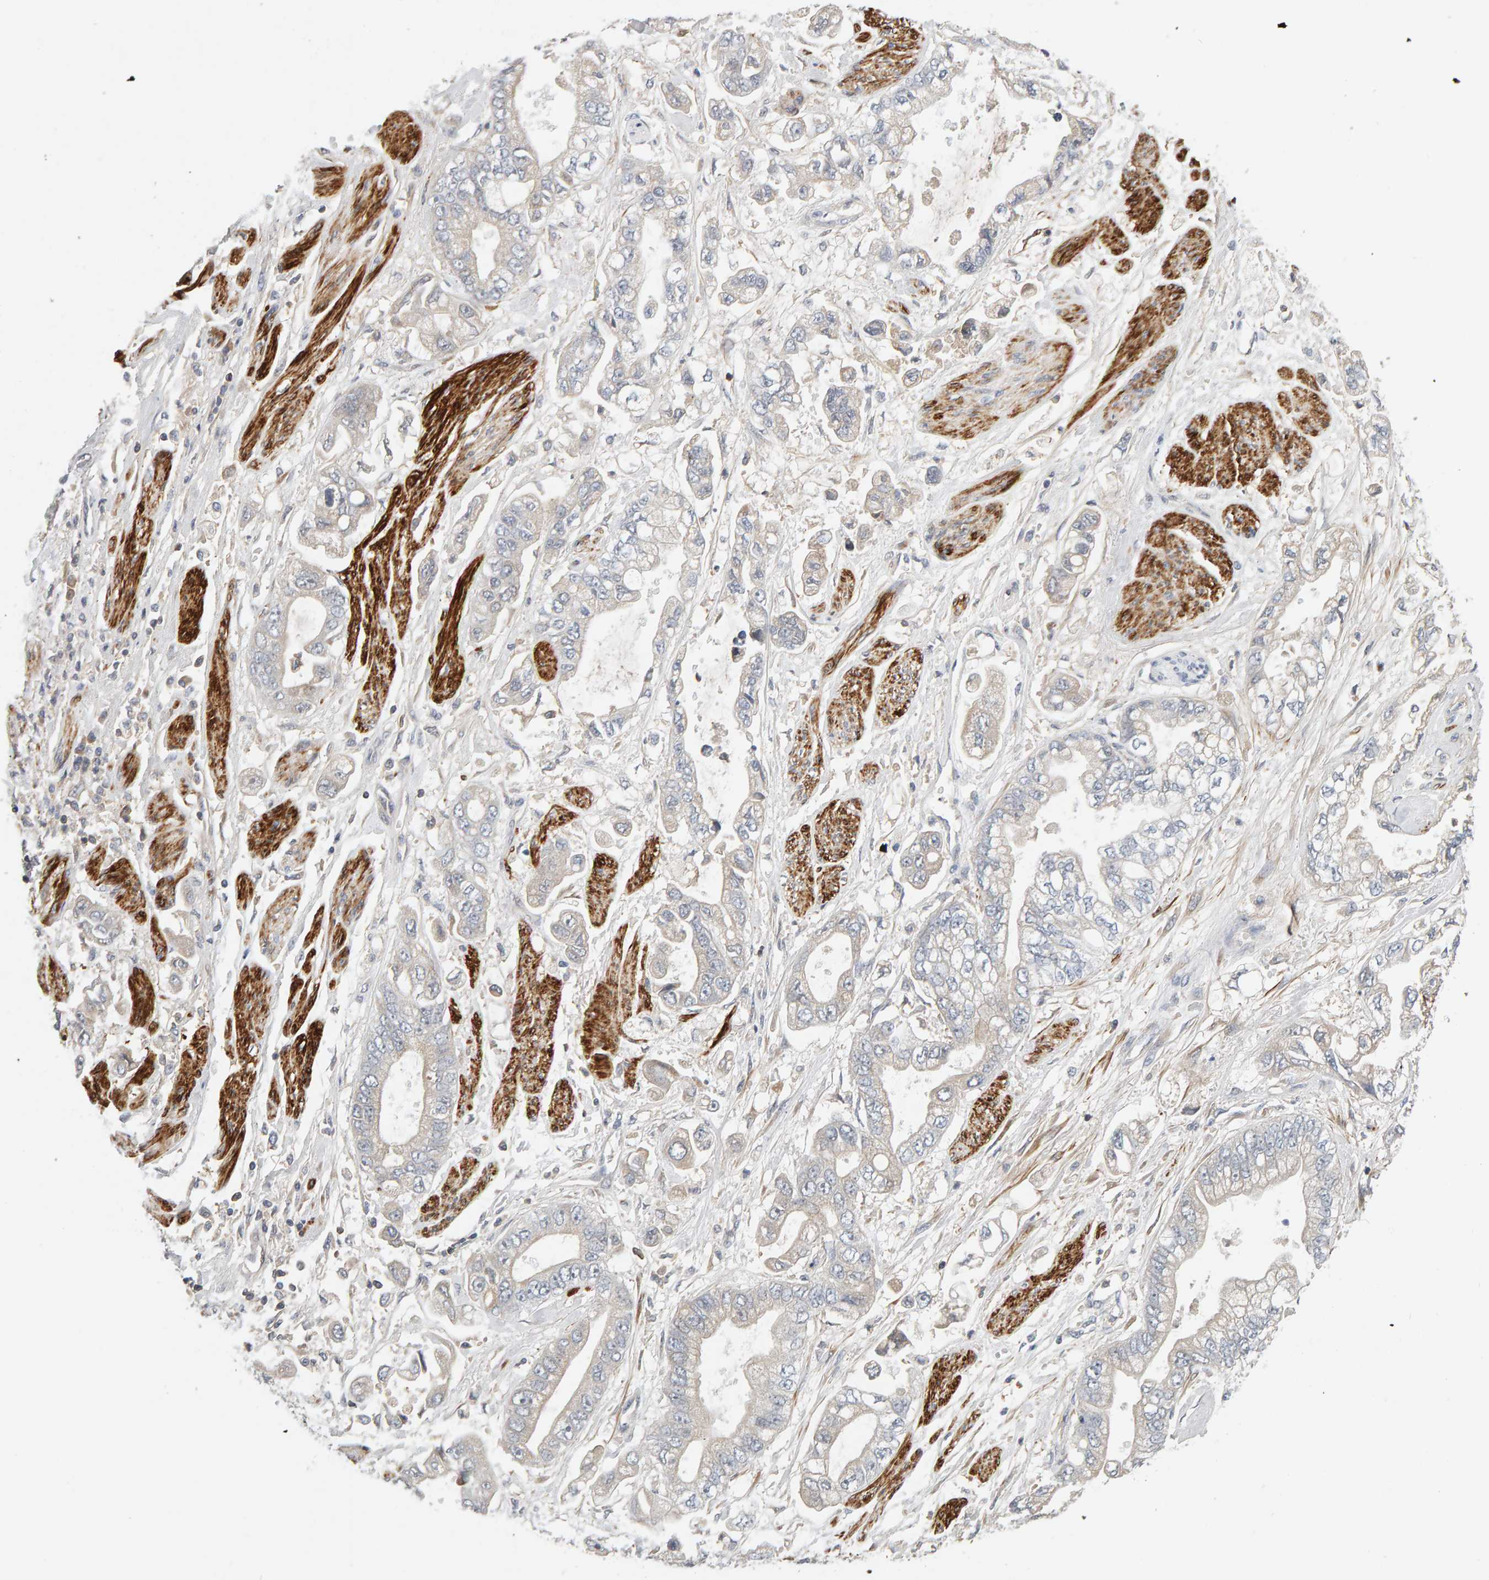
{"staining": {"intensity": "weak", "quantity": "25%-75%", "location": "cytoplasmic/membranous"}, "tissue": "stomach cancer", "cell_type": "Tumor cells", "image_type": "cancer", "snomed": [{"axis": "morphology", "description": "Normal tissue, NOS"}, {"axis": "morphology", "description": "Adenocarcinoma, NOS"}, {"axis": "topography", "description": "Stomach"}], "caption": "Tumor cells demonstrate weak cytoplasmic/membranous staining in about 25%-75% of cells in stomach cancer (adenocarcinoma). Using DAB (3,3'-diaminobenzidine) (brown) and hematoxylin (blue) stains, captured at high magnification using brightfield microscopy.", "gene": "NUDCD1", "patient": {"sex": "male", "age": 62}}